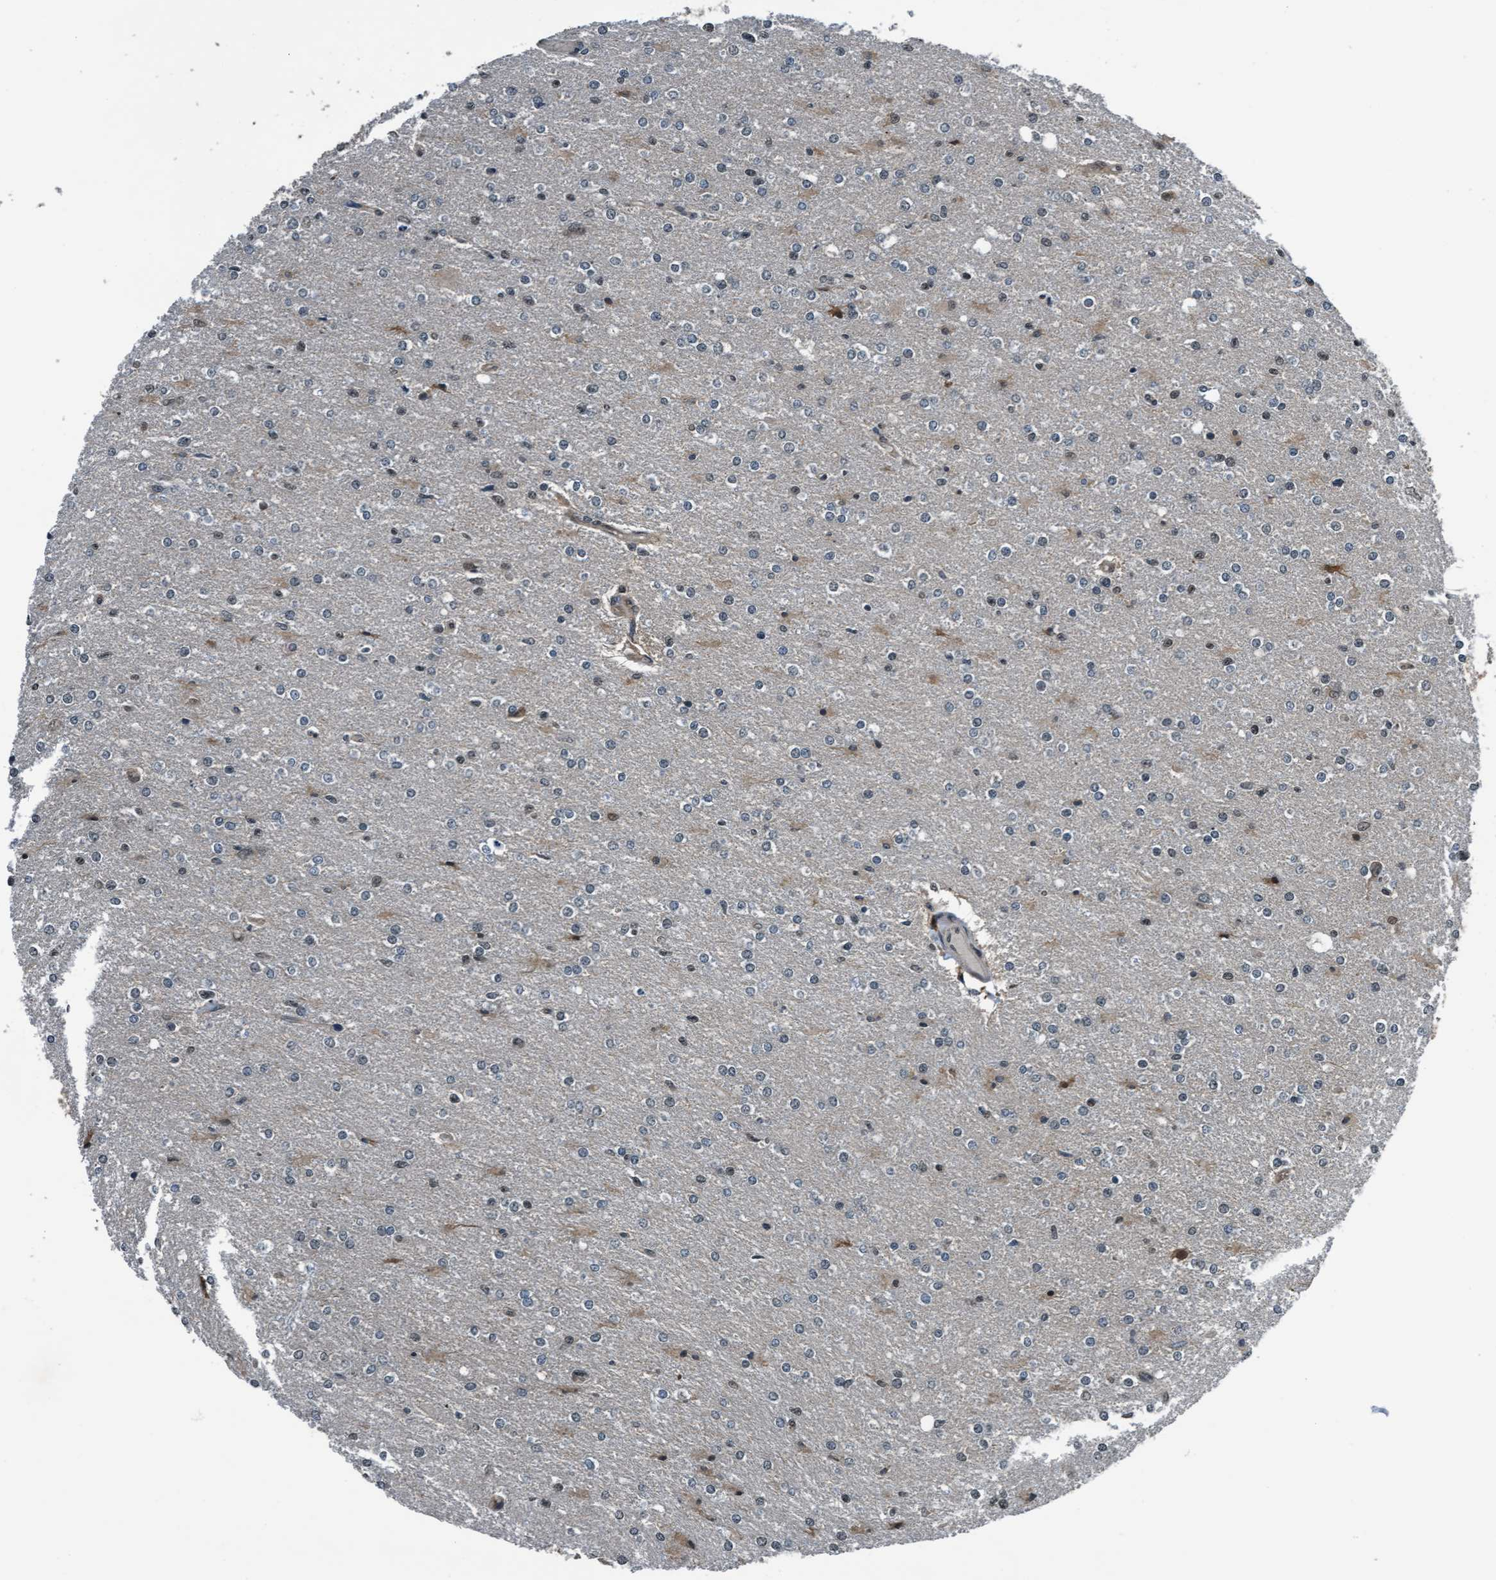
{"staining": {"intensity": "weak", "quantity": "<25%", "location": "cytoplasmic/membranous"}, "tissue": "glioma", "cell_type": "Tumor cells", "image_type": "cancer", "snomed": [{"axis": "morphology", "description": "Glioma, malignant, High grade"}, {"axis": "topography", "description": "Cerebral cortex"}], "caption": "The histopathology image demonstrates no significant staining in tumor cells of high-grade glioma (malignant). The staining was performed using DAB to visualize the protein expression in brown, while the nuclei were stained in blue with hematoxylin (Magnification: 20x).", "gene": "WASF1", "patient": {"sex": "male", "age": 76}}